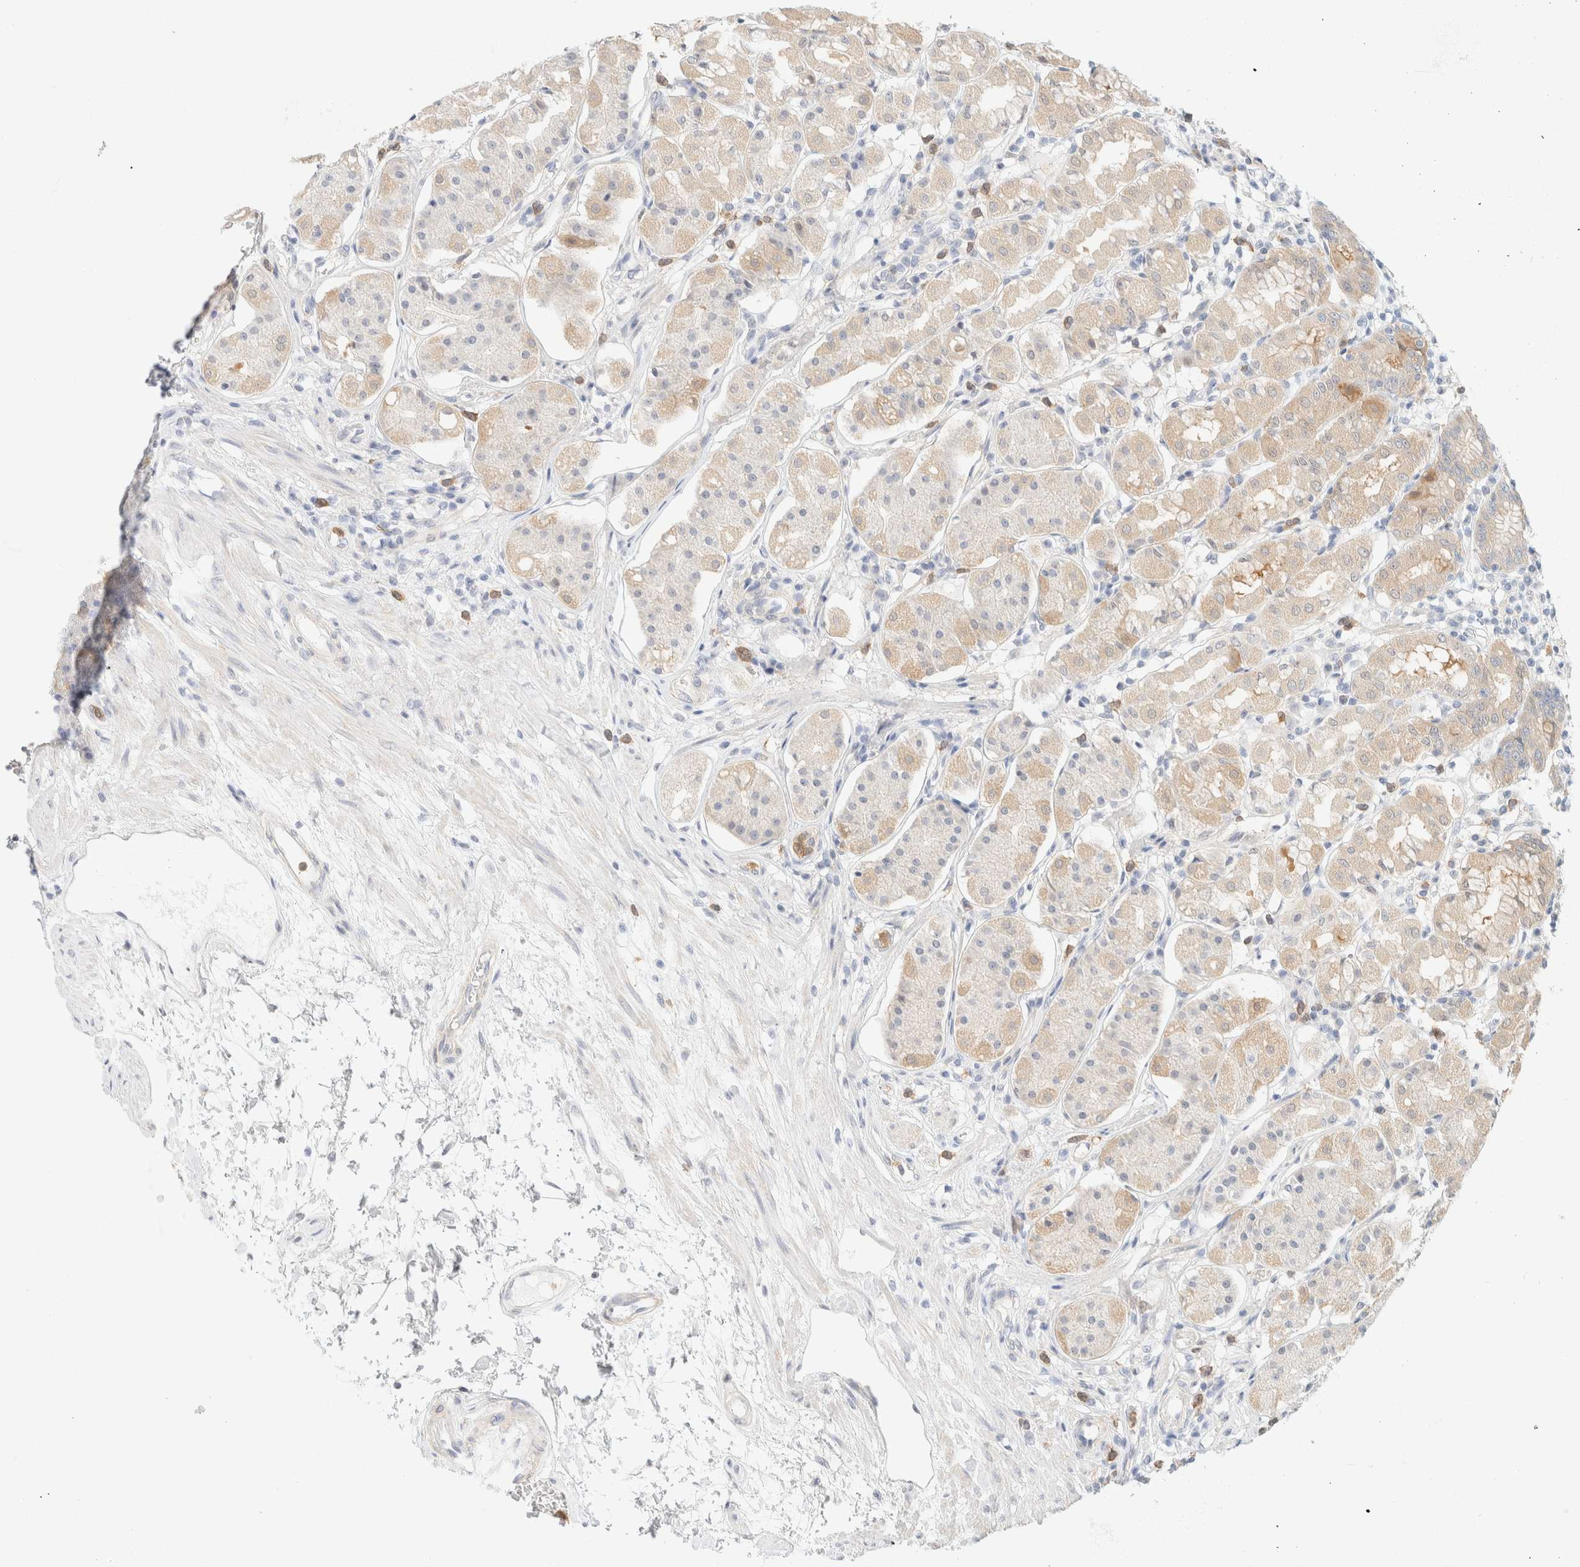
{"staining": {"intensity": "weak", "quantity": "25%-75%", "location": "cytoplasmic/membranous"}, "tissue": "stomach", "cell_type": "Glandular cells", "image_type": "normal", "snomed": [{"axis": "morphology", "description": "Normal tissue, NOS"}, {"axis": "topography", "description": "Stomach"}, {"axis": "topography", "description": "Stomach, lower"}], "caption": "Immunohistochemistry of benign stomach demonstrates low levels of weak cytoplasmic/membranous expression in about 25%-75% of glandular cells.", "gene": "GPI", "patient": {"sex": "female", "age": 56}}